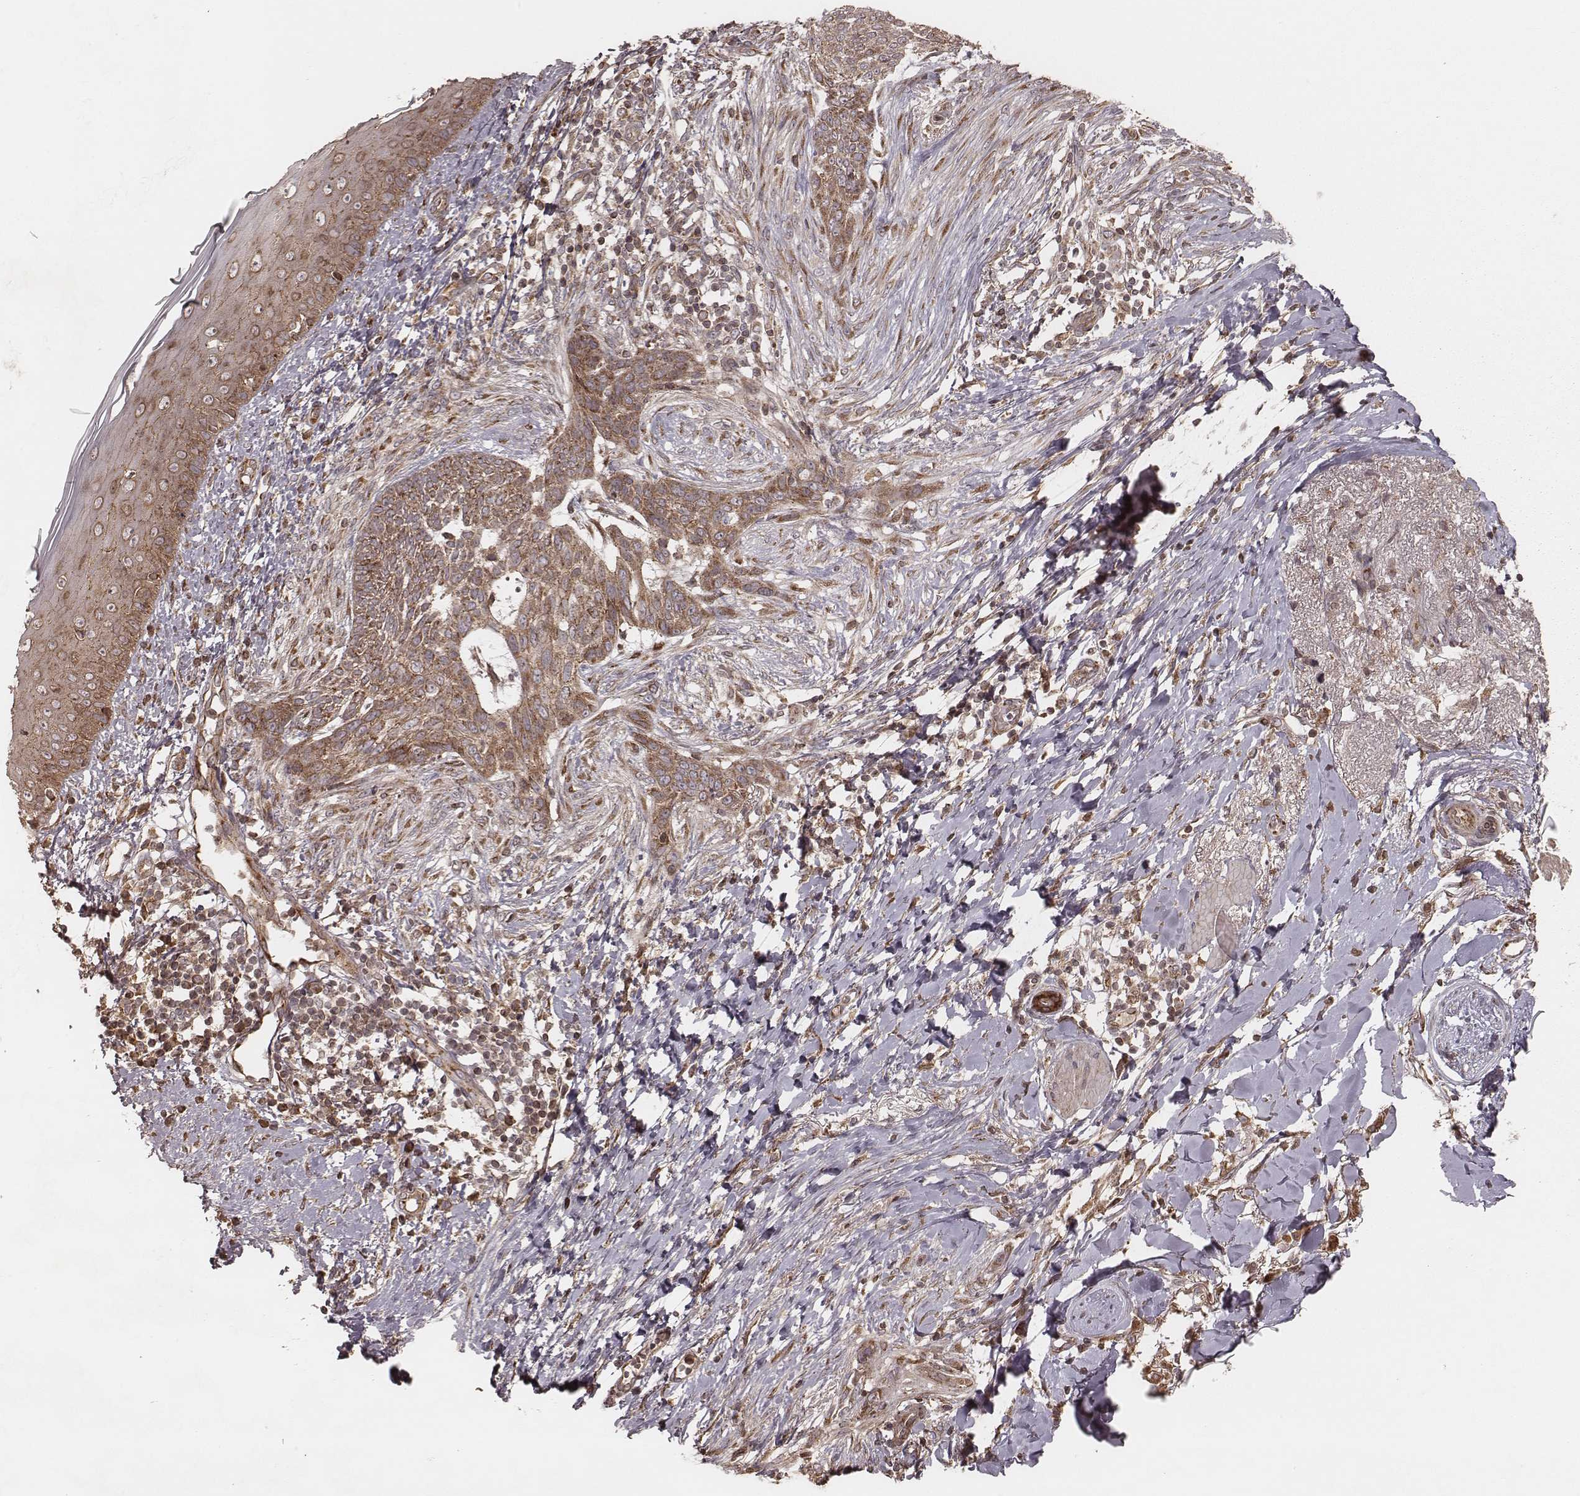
{"staining": {"intensity": "moderate", "quantity": ">75%", "location": "cytoplasmic/membranous"}, "tissue": "skin cancer", "cell_type": "Tumor cells", "image_type": "cancer", "snomed": [{"axis": "morphology", "description": "Normal tissue, NOS"}, {"axis": "morphology", "description": "Basal cell carcinoma"}, {"axis": "topography", "description": "Skin"}], "caption": "Skin cancer (basal cell carcinoma) was stained to show a protein in brown. There is medium levels of moderate cytoplasmic/membranous expression in about >75% of tumor cells. The protein of interest is stained brown, and the nuclei are stained in blue (DAB IHC with brightfield microscopy, high magnification).", "gene": "MYO19", "patient": {"sex": "male", "age": 84}}